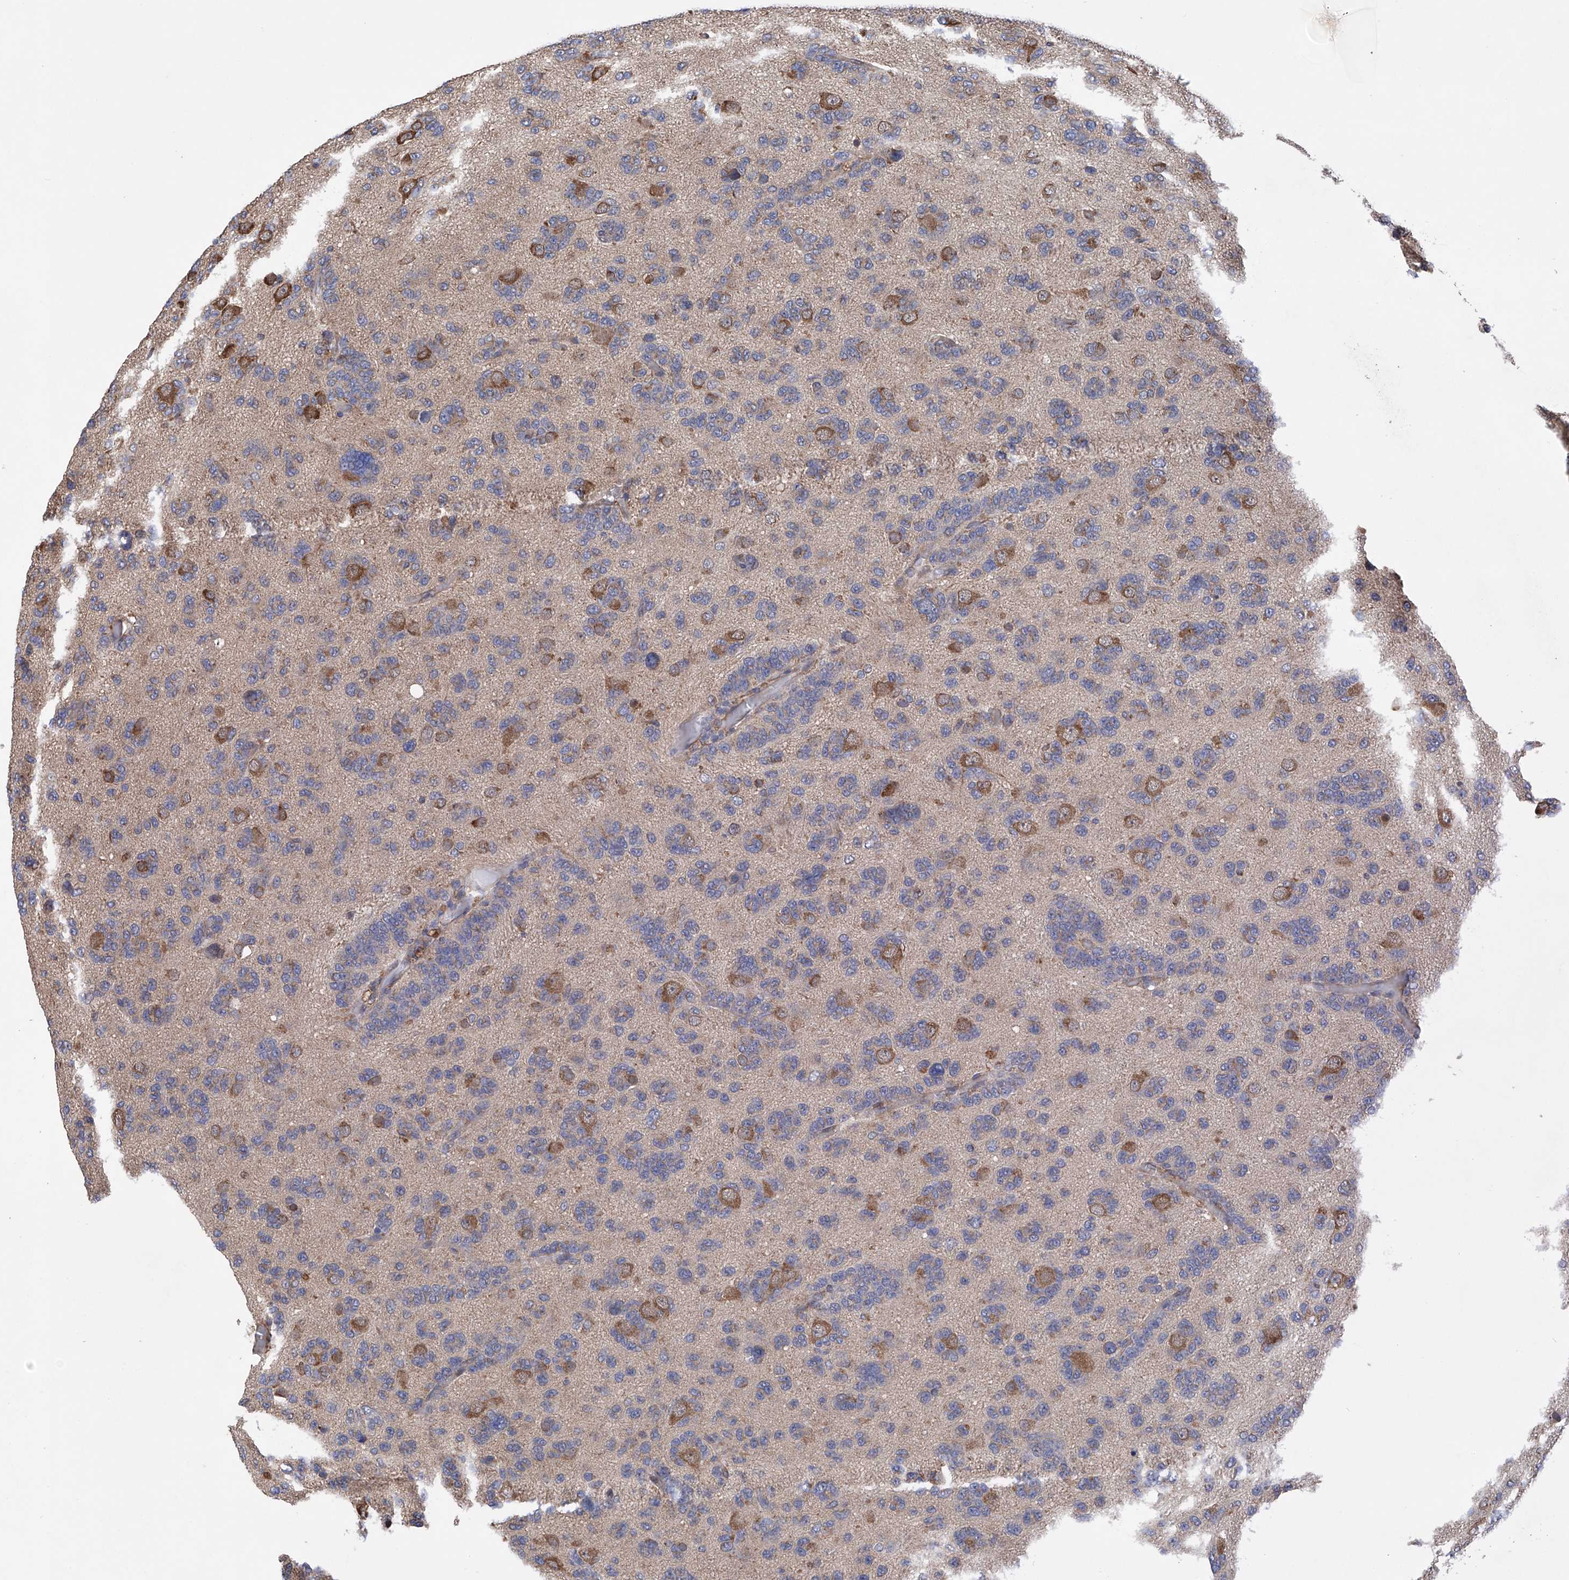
{"staining": {"intensity": "weak", "quantity": "<25%", "location": "cytoplasmic/membranous"}, "tissue": "glioma", "cell_type": "Tumor cells", "image_type": "cancer", "snomed": [{"axis": "morphology", "description": "Glioma, malignant, High grade"}, {"axis": "topography", "description": "Brain"}], "caption": "There is no significant expression in tumor cells of glioma. (DAB (3,3'-diaminobenzidine) IHC, high magnification).", "gene": "DNAH8", "patient": {"sex": "female", "age": 59}}